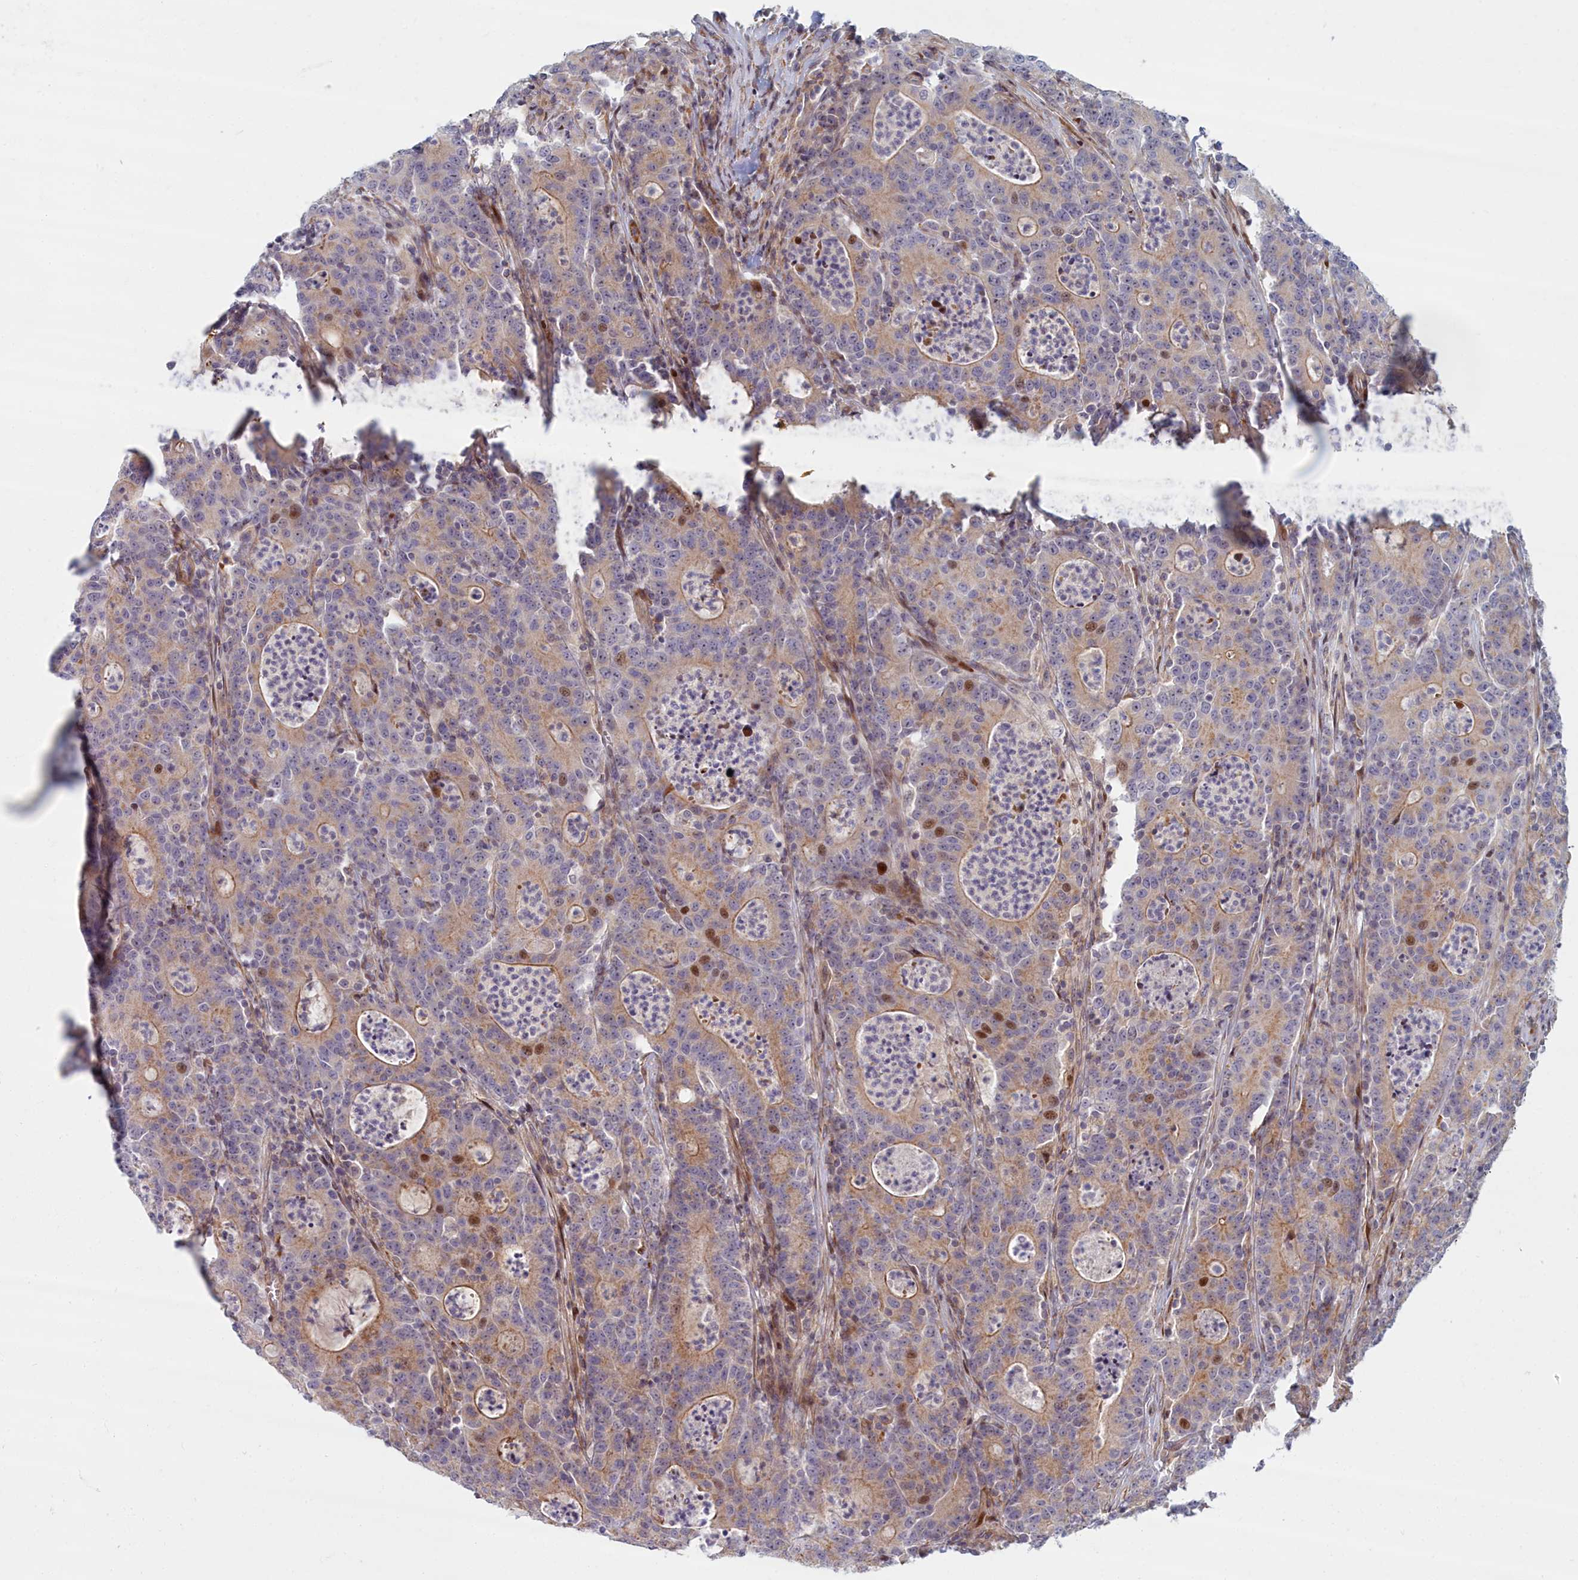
{"staining": {"intensity": "moderate", "quantity": "<25%", "location": "cytoplasmic/membranous,nuclear"}, "tissue": "colorectal cancer", "cell_type": "Tumor cells", "image_type": "cancer", "snomed": [{"axis": "morphology", "description": "Adenocarcinoma, NOS"}, {"axis": "topography", "description": "Colon"}], "caption": "DAB immunohistochemical staining of human colorectal cancer (adenocarcinoma) displays moderate cytoplasmic/membranous and nuclear protein positivity in approximately <25% of tumor cells. The staining was performed using DAB (3,3'-diaminobenzidine), with brown indicating positive protein expression. Nuclei are stained blue with hematoxylin.", "gene": "C15orf40", "patient": {"sex": "male", "age": 83}}